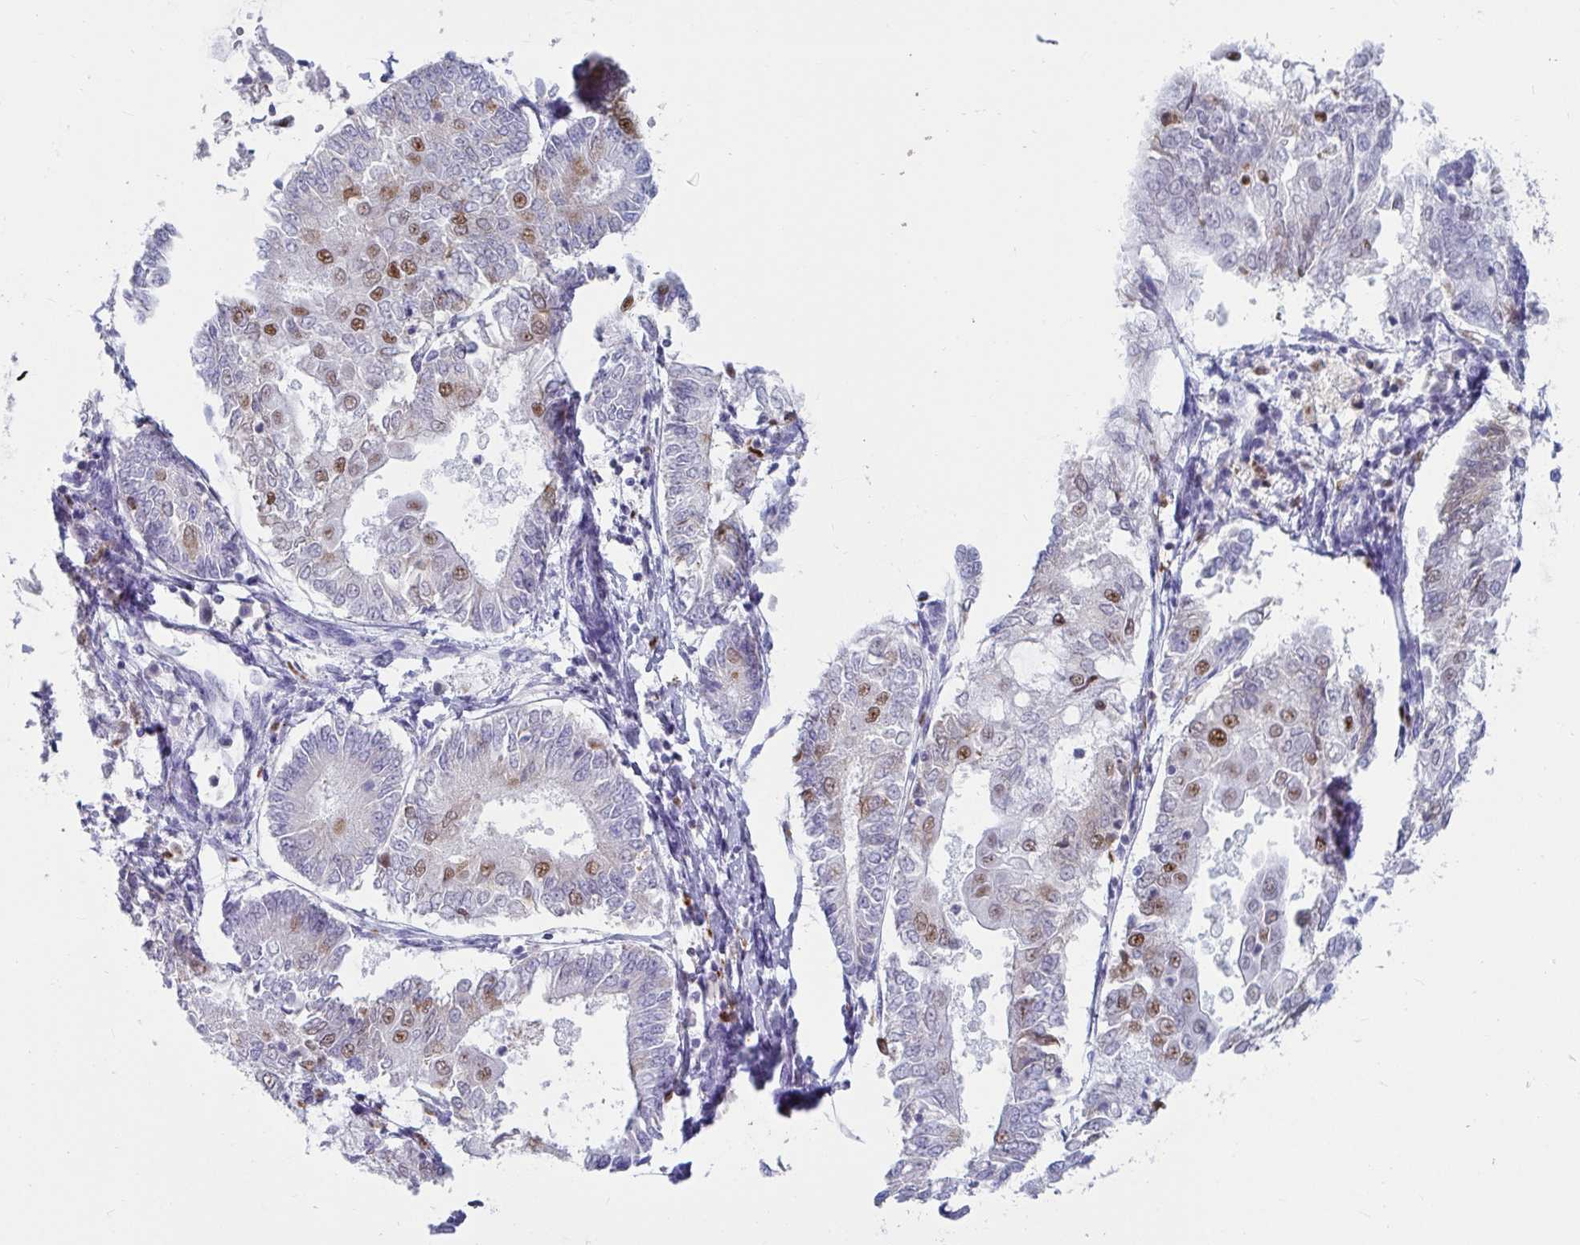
{"staining": {"intensity": "moderate", "quantity": "<25%", "location": "nuclear"}, "tissue": "endometrial cancer", "cell_type": "Tumor cells", "image_type": "cancer", "snomed": [{"axis": "morphology", "description": "Adenocarcinoma, NOS"}, {"axis": "topography", "description": "Endometrium"}], "caption": "Adenocarcinoma (endometrial) was stained to show a protein in brown. There is low levels of moderate nuclear expression in approximately <25% of tumor cells.", "gene": "ZNF586", "patient": {"sex": "female", "age": 68}}